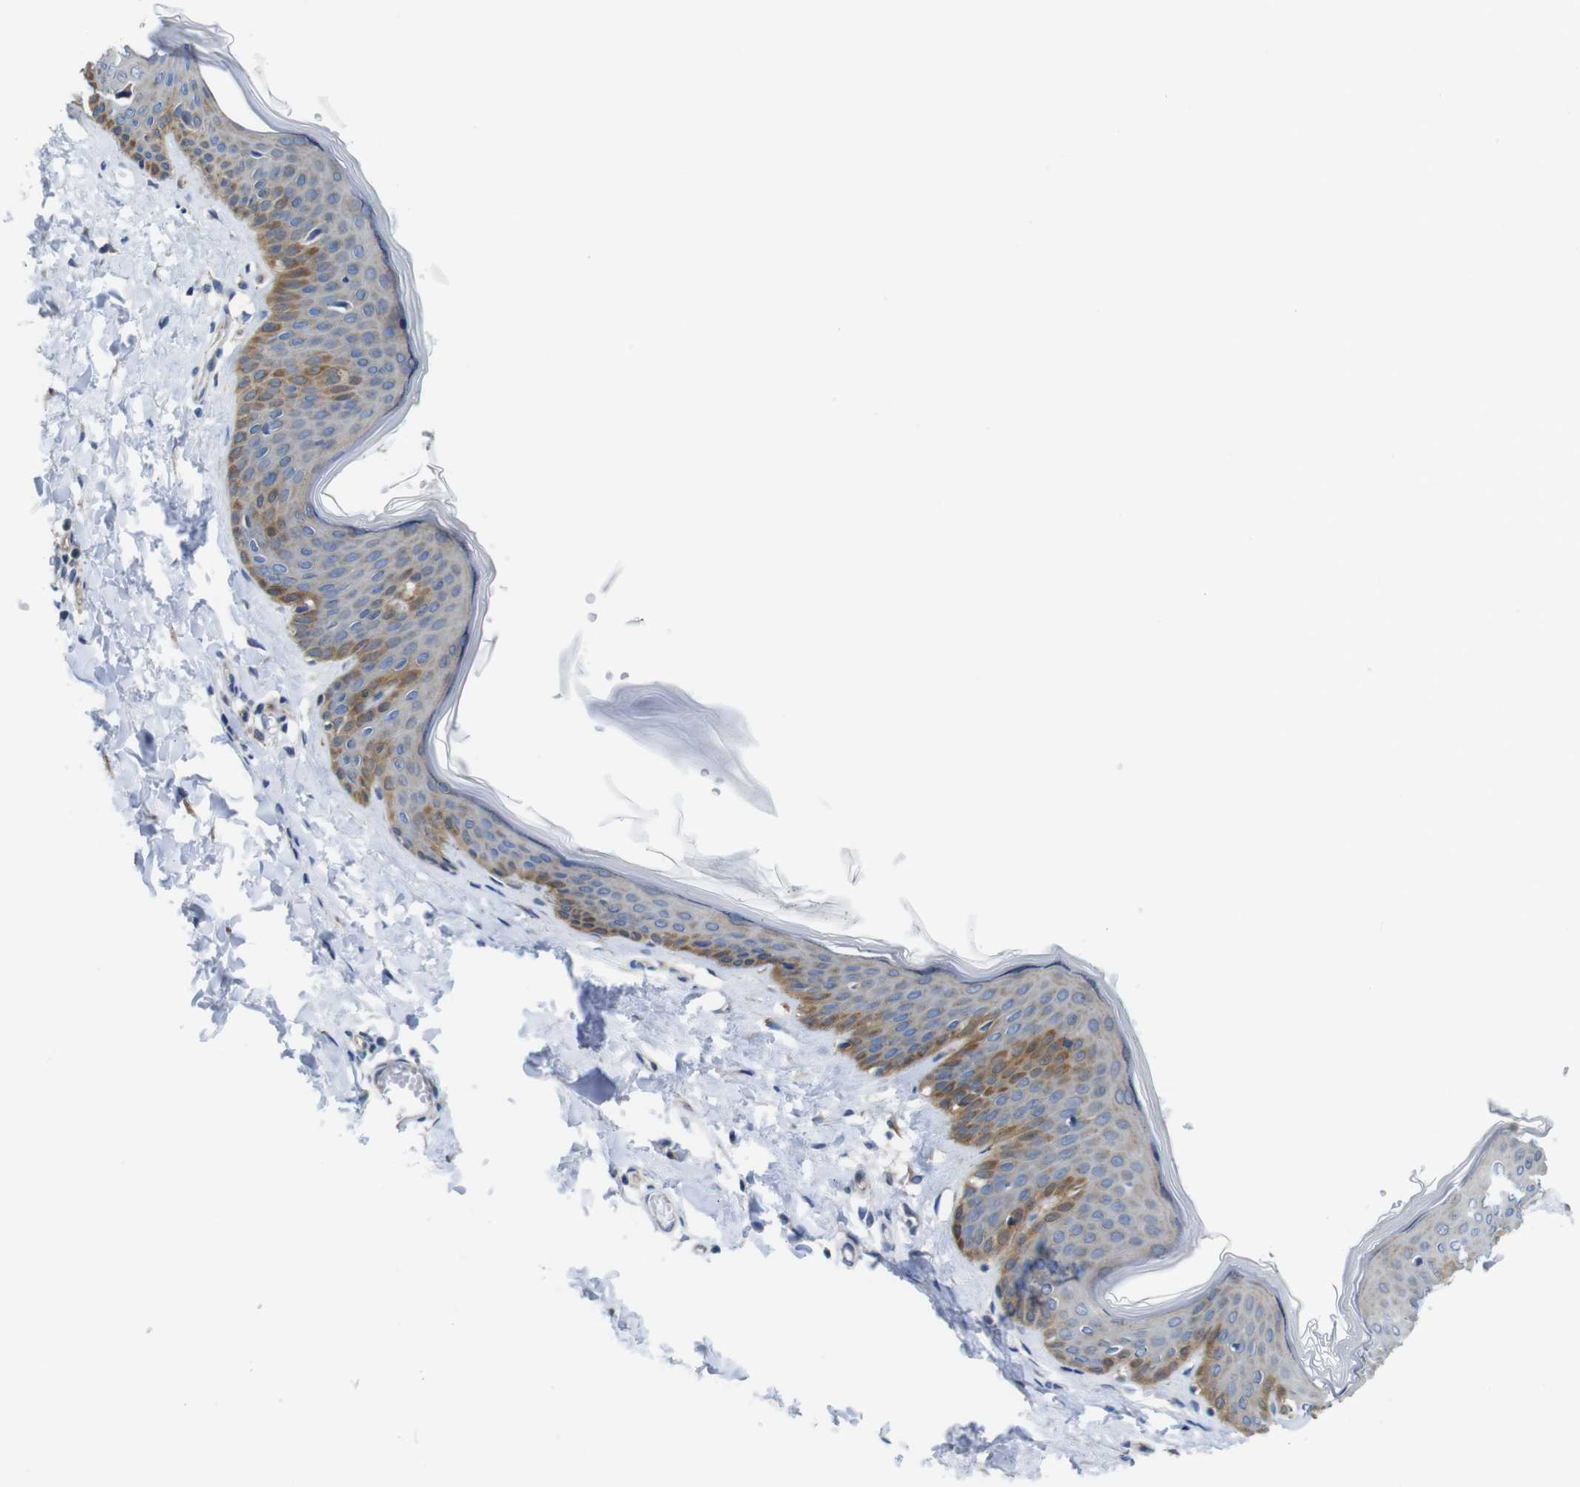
{"staining": {"intensity": "negative", "quantity": "none", "location": "none"}, "tissue": "skin", "cell_type": "Fibroblasts", "image_type": "normal", "snomed": [{"axis": "morphology", "description": "Normal tissue, NOS"}, {"axis": "topography", "description": "Skin"}], "caption": "IHC micrograph of benign human skin stained for a protein (brown), which shows no positivity in fibroblasts.", "gene": "DDRGK1", "patient": {"sex": "female", "age": 17}}